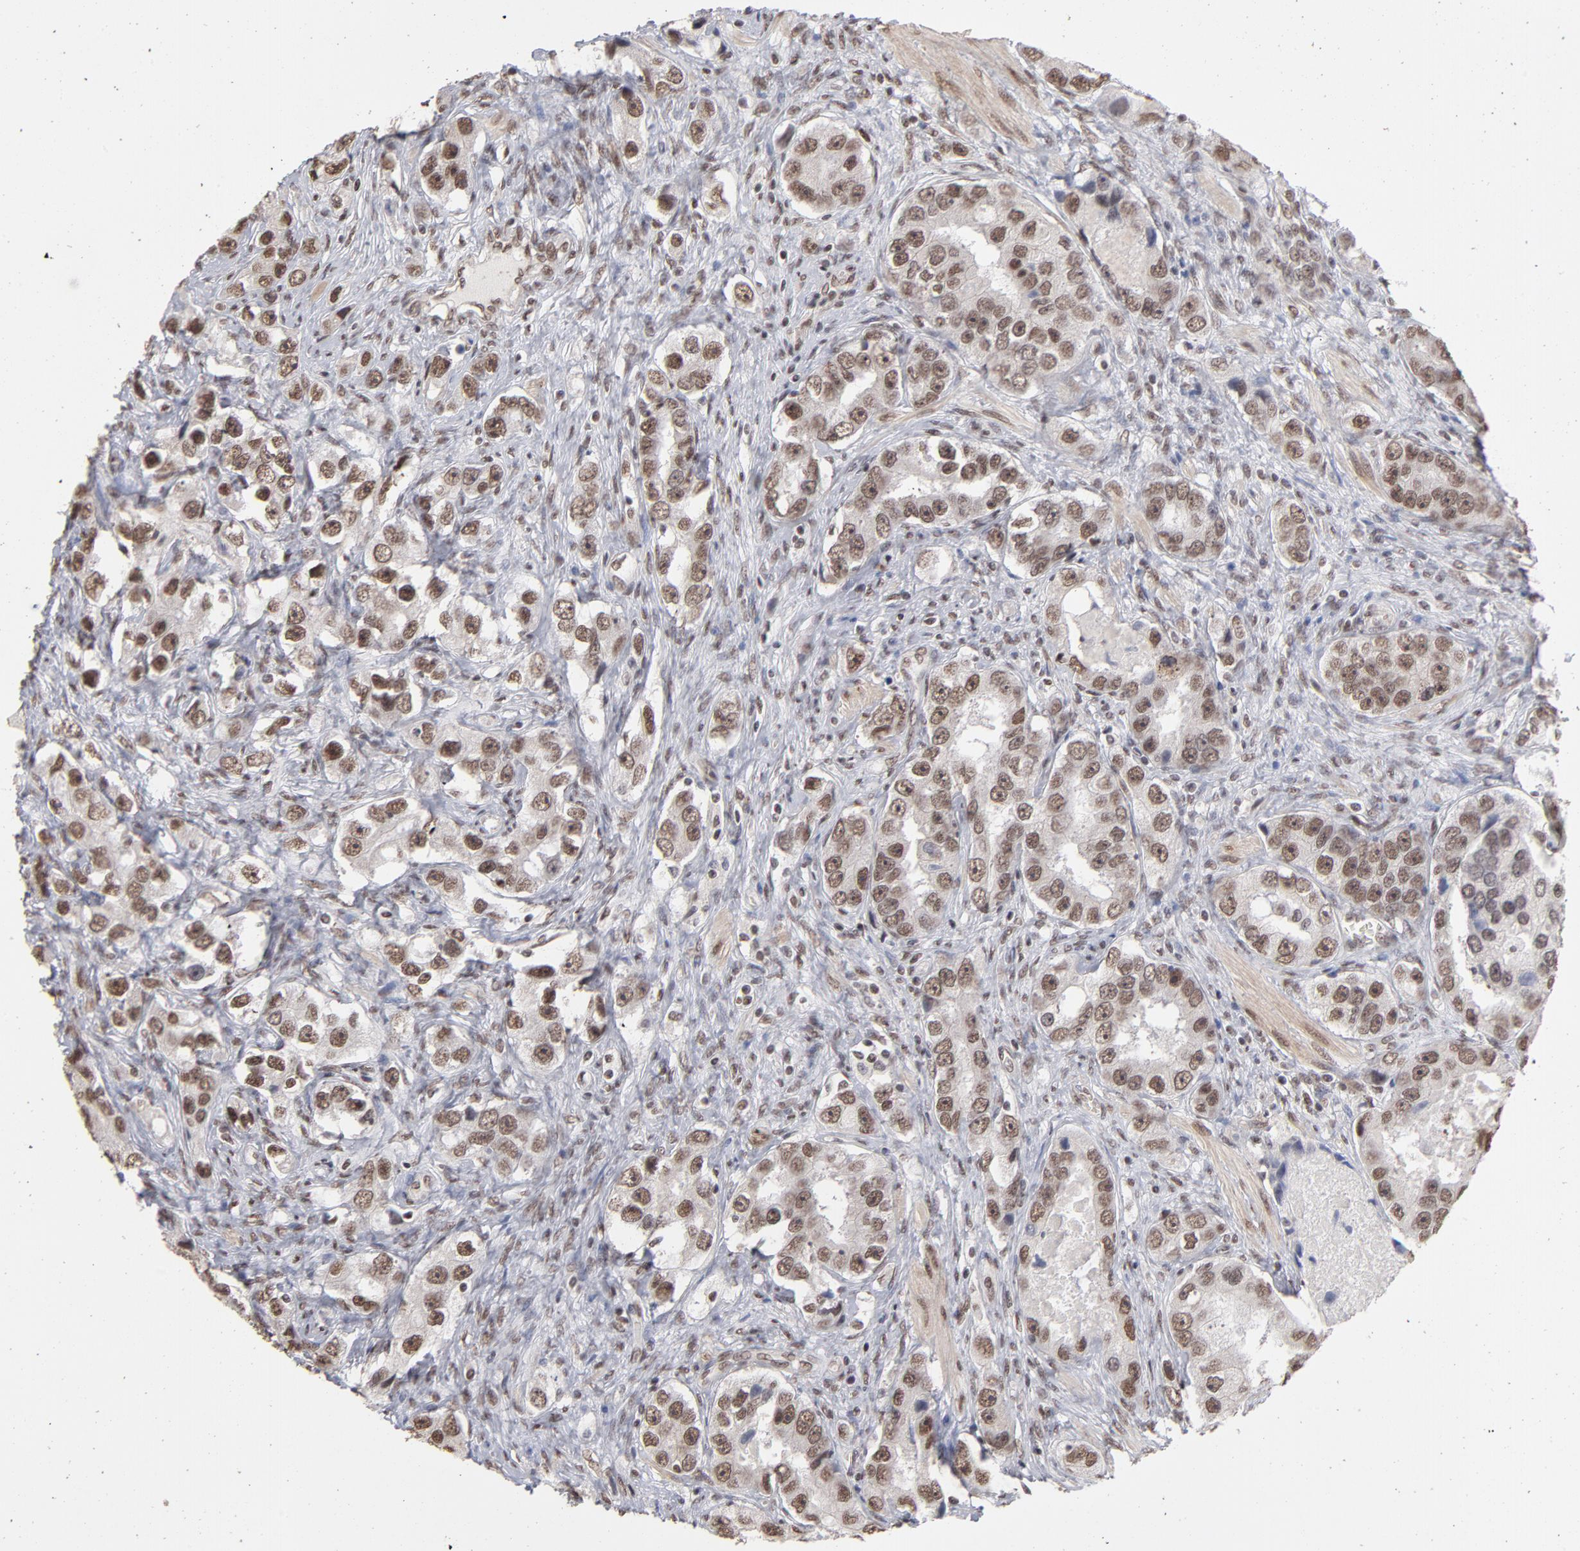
{"staining": {"intensity": "strong", "quantity": ">75%", "location": "nuclear"}, "tissue": "prostate cancer", "cell_type": "Tumor cells", "image_type": "cancer", "snomed": [{"axis": "morphology", "description": "Adenocarcinoma, High grade"}, {"axis": "topography", "description": "Prostate"}], "caption": "About >75% of tumor cells in human prostate cancer display strong nuclear protein expression as visualized by brown immunohistochemical staining.", "gene": "ZNF3", "patient": {"sex": "male", "age": 63}}